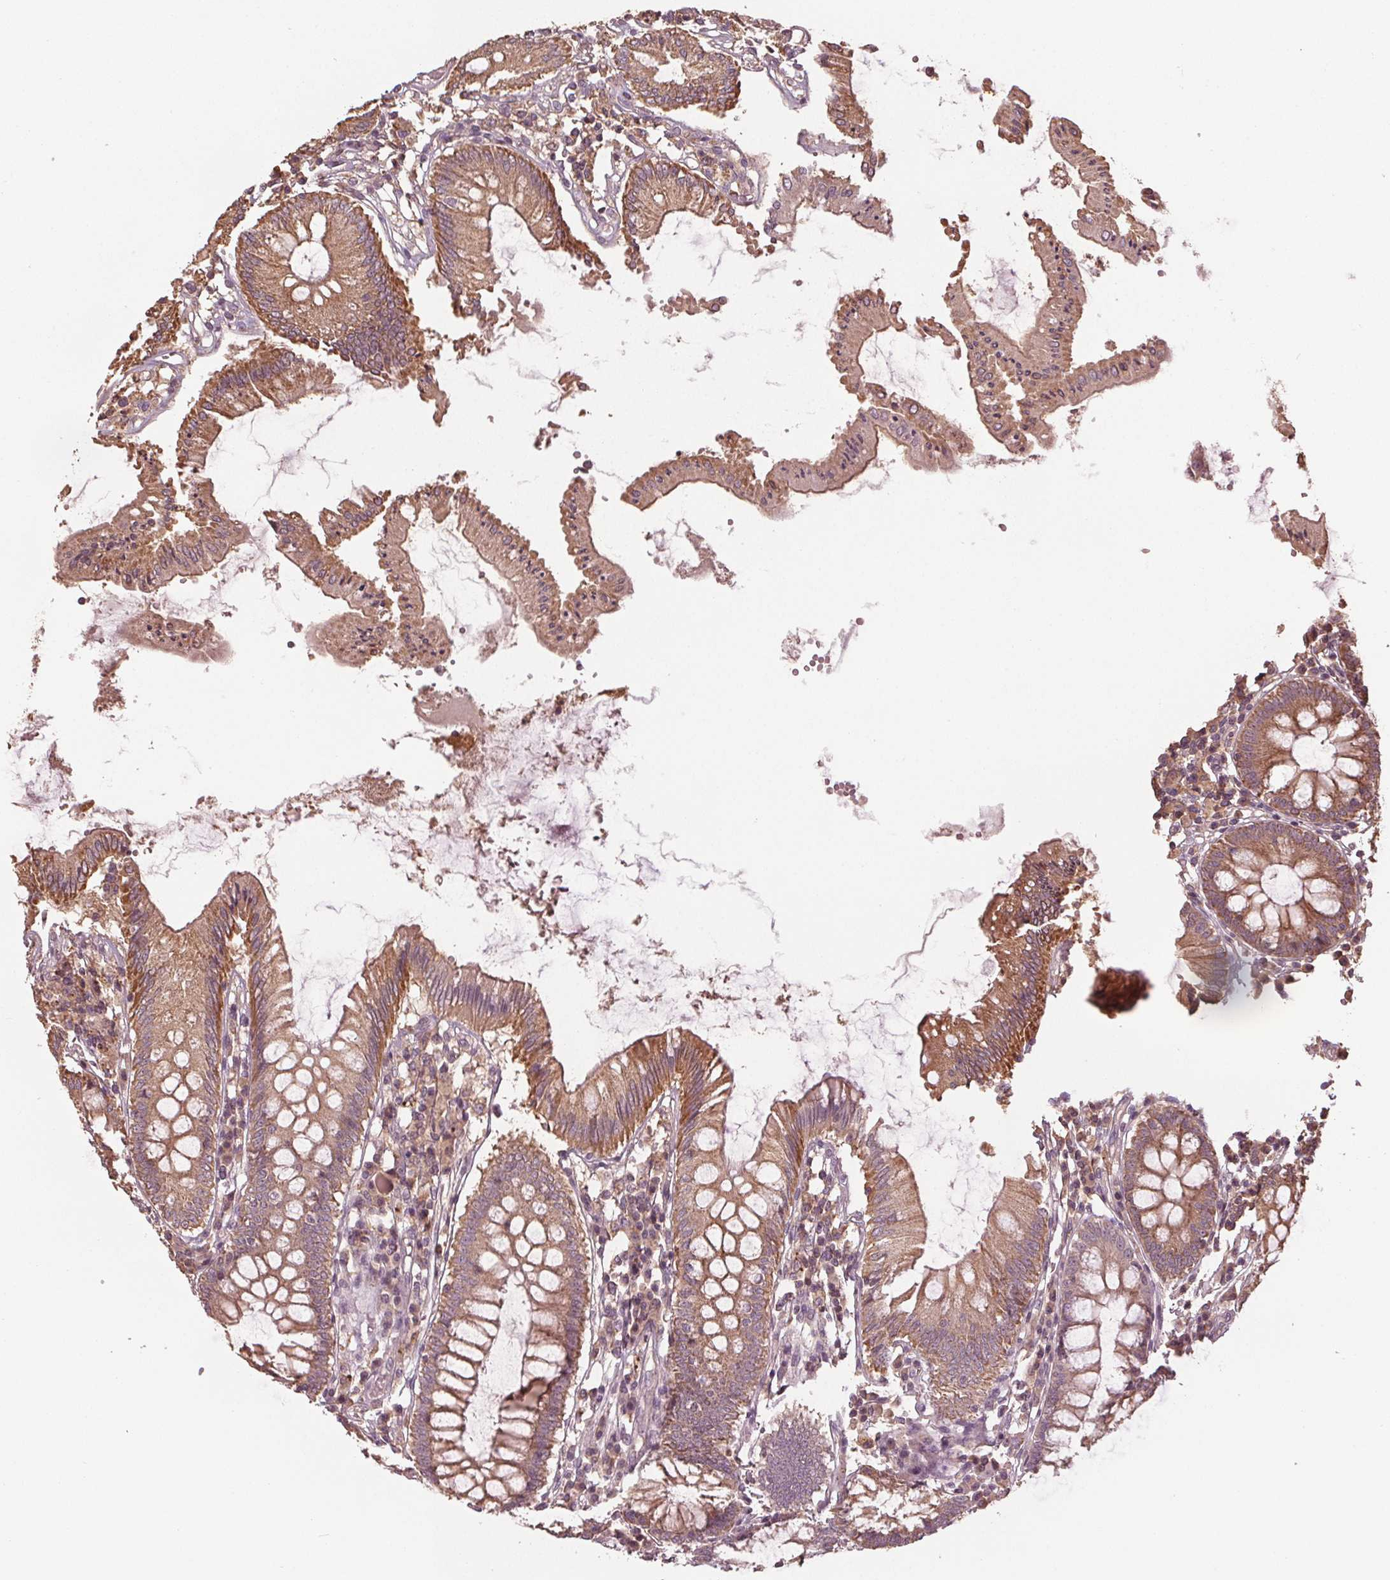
{"staining": {"intensity": "weak", "quantity": ">75%", "location": "cytoplasmic/membranous"}, "tissue": "colon", "cell_type": "Endothelial cells", "image_type": "normal", "snomed": [{"axis": "morphology", "description": "Normal tissue, NOS"}, {"axis": "morphology", "description": "Adenocarcinoma, NOS"}, {"axis": "topography", "description": "Colon"}], "caption": "Protein staining of normal colon exhibits weak cytoplasmic/membranous staining in approximately >75% of endothelial cells. (DAB IHC with brightfield microscopy, high magnification).", "gene": "GNB2", "patient": {"sex": "male", "age": 83}}